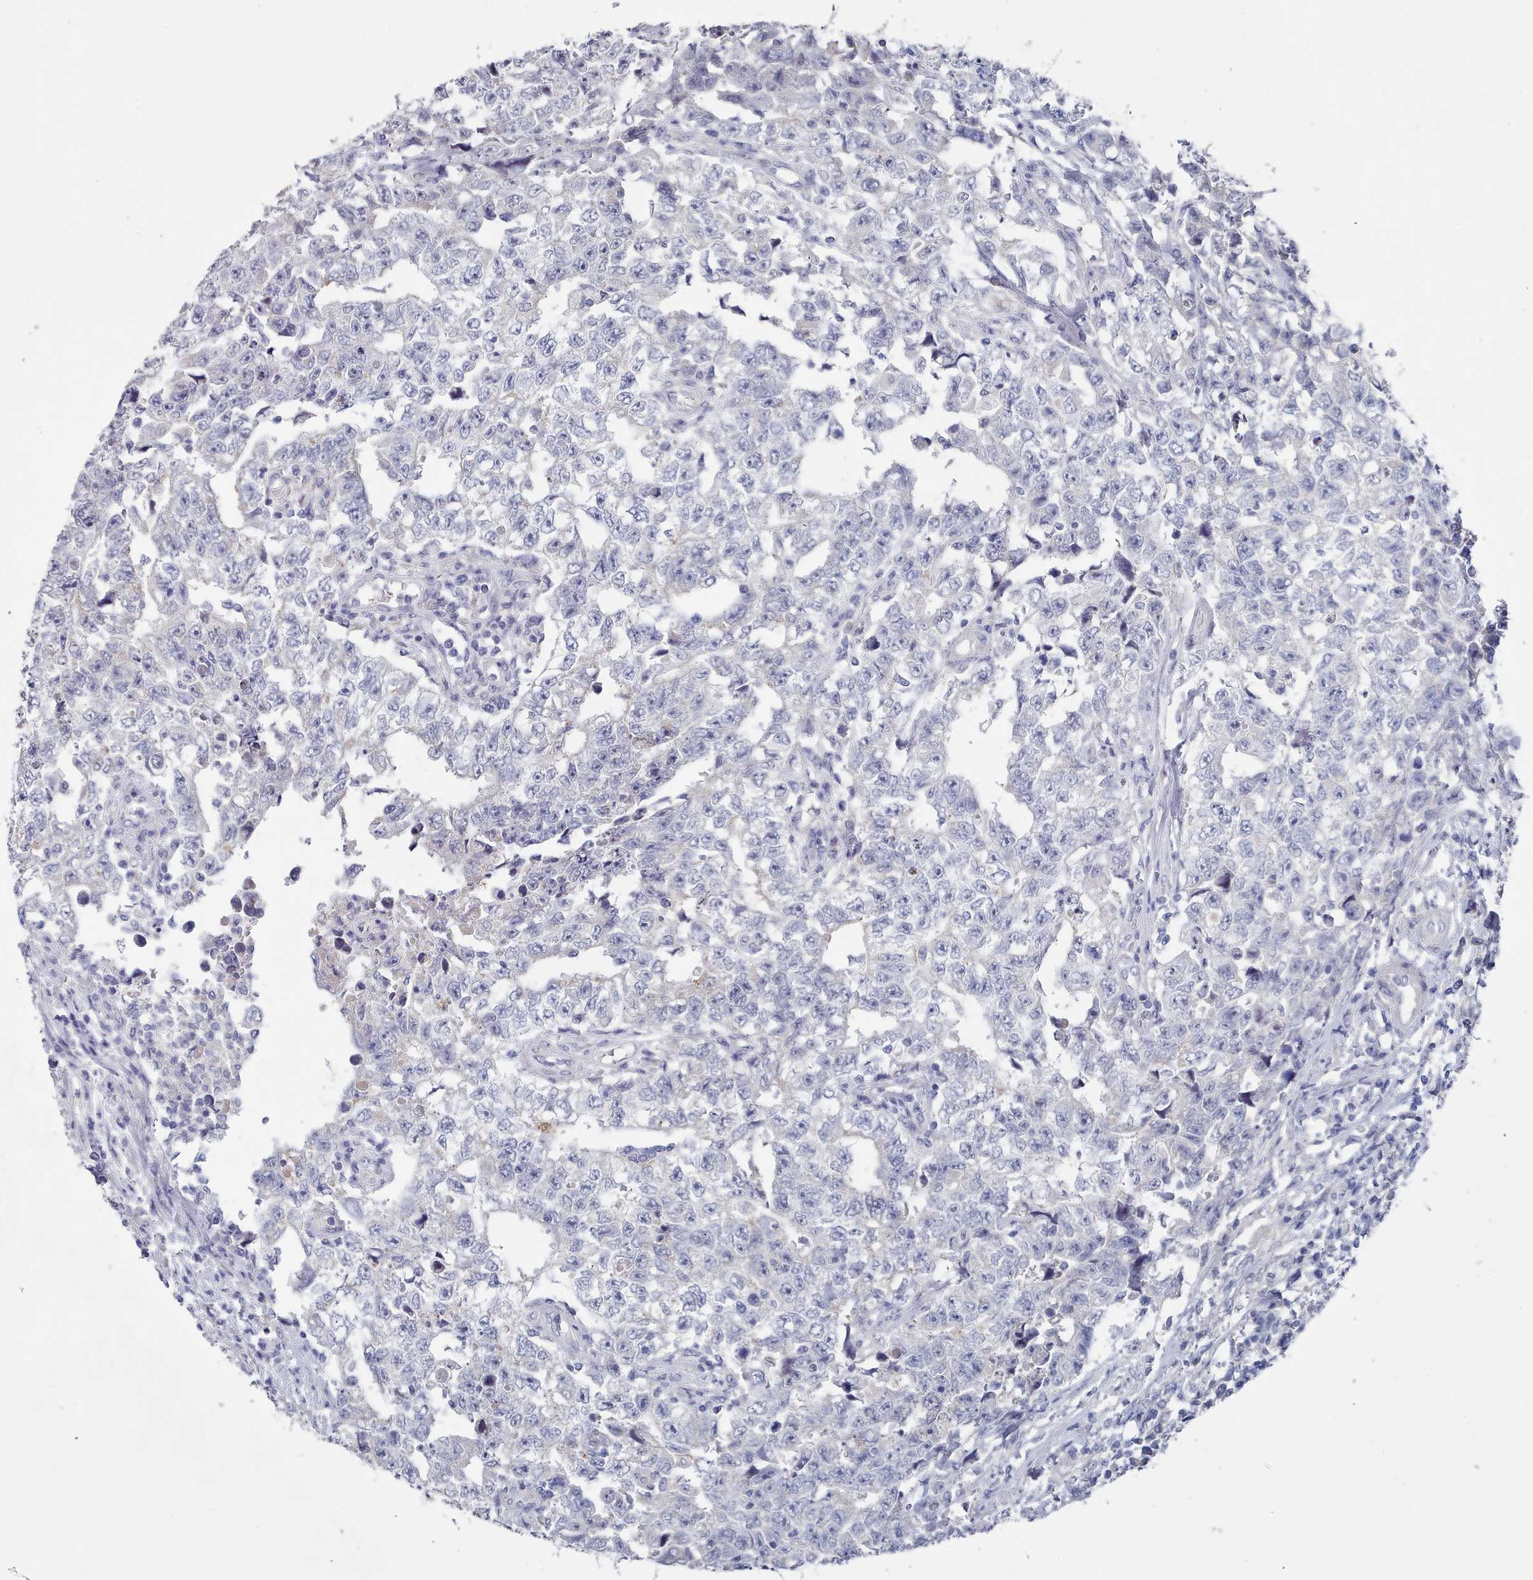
{"staining": {"intensity": "negative", "quantity": "none", "location": "none"}, "tissue": "testis cancer", "cell_type": "Tumor cells", "image_type": "cancer", "snomed": [{"axis": "morphology", "description": "Carcinoma, Embryonal, NOS"}, {"axis": "topography", "description": "Testis"}], "caption": "A micrograph of testis cancer (embryonal carcinoma) stained for a protein demonstrates no brown staining in tumor cells.", "gene": "ACAD11", "patient": {"sex": "male", "age": 25}}